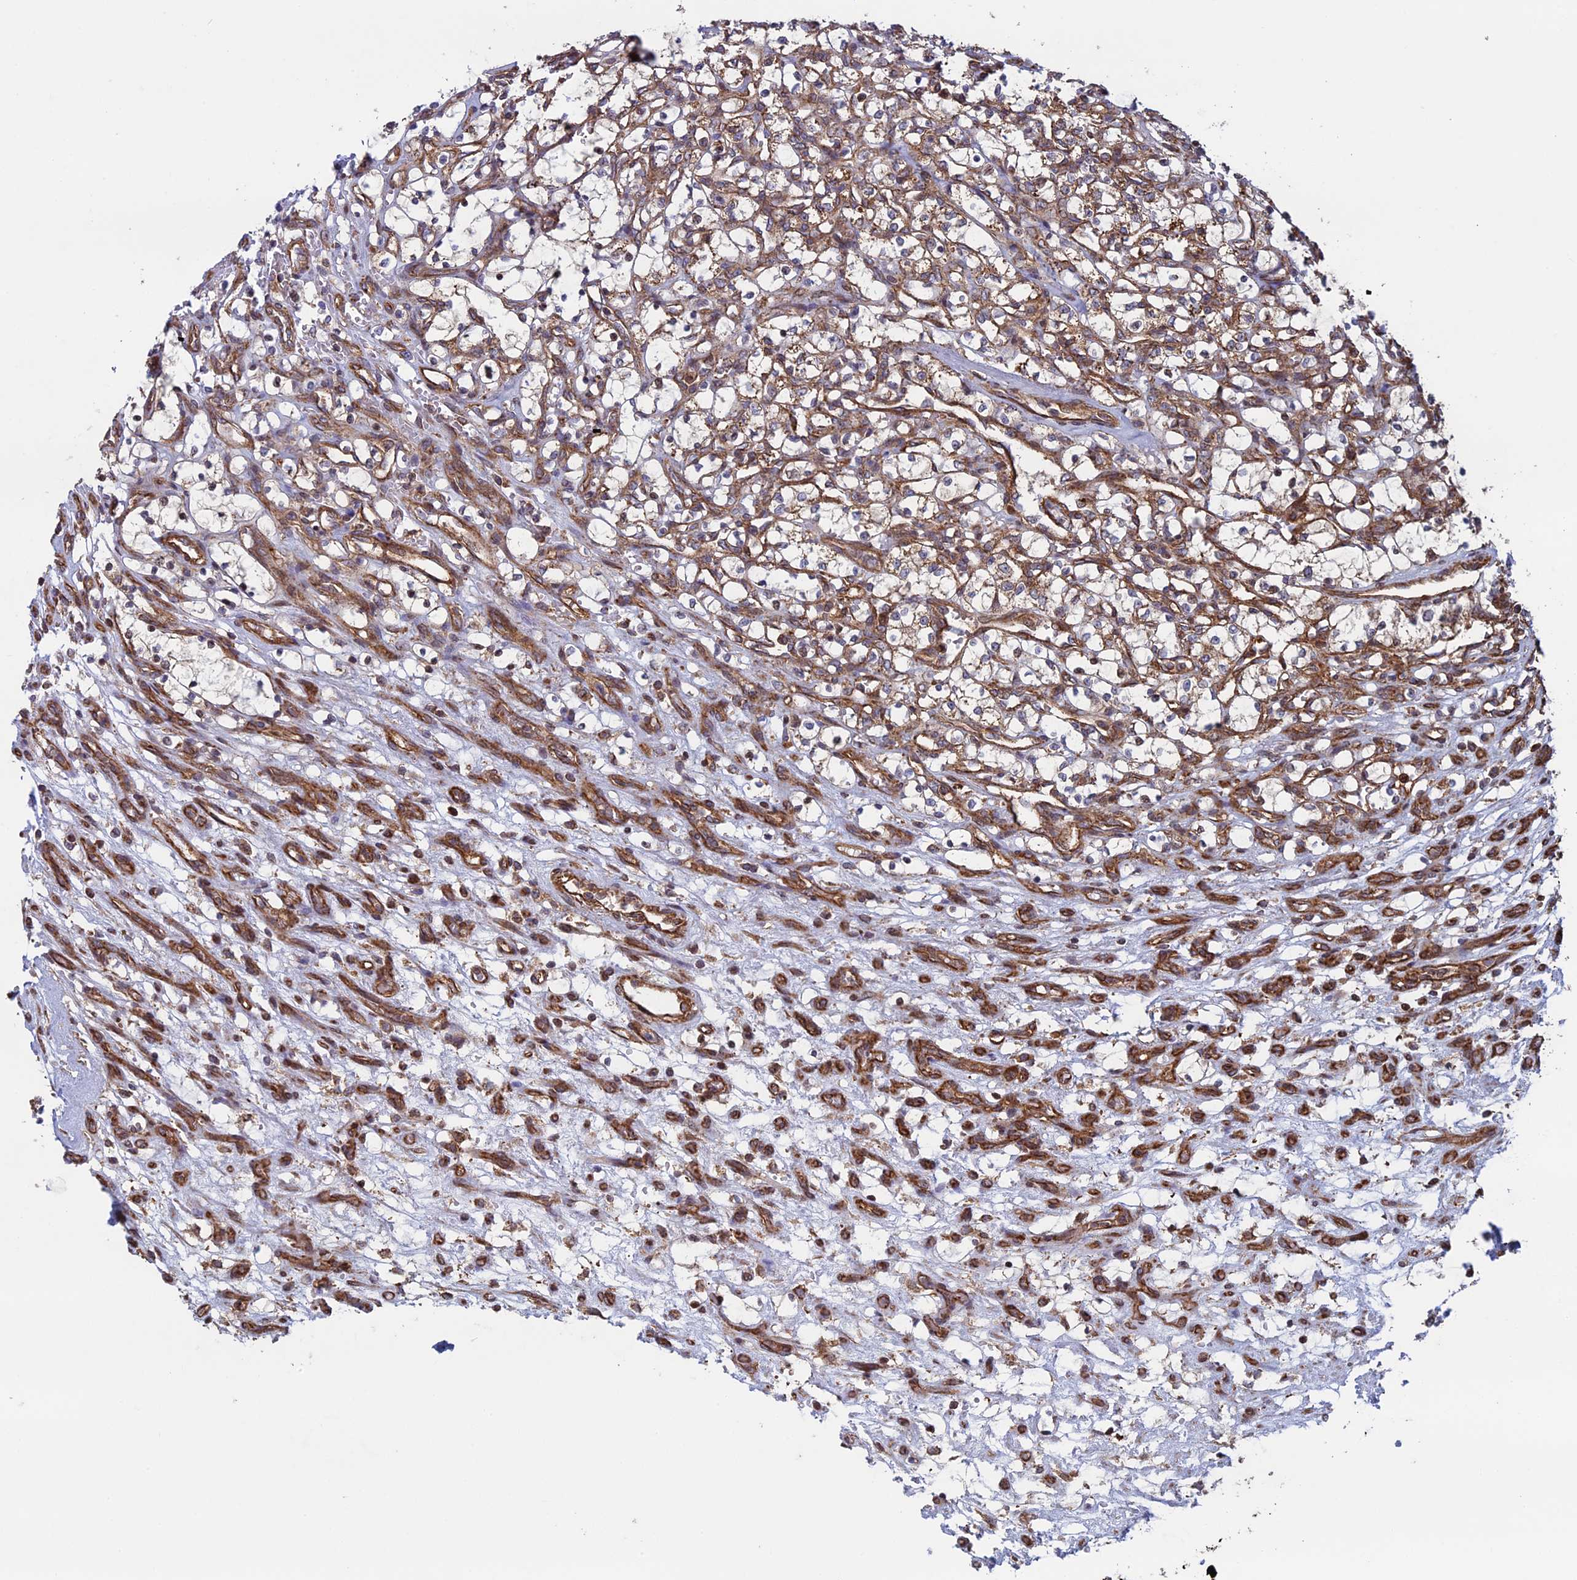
{"staining": {"intensity": "weak", "quantity": ">75%", "location": "cytoplasmic/membranous"}, "tissue": "renal cancer", "cell_type": "Tumor cells", "image_type": "cancer", "snomed": [{"axis": "morphology", "description": "Adenocarcinoma, NOS"}, {"axis": "topography", "description": "Kidney"}], "caption": "Protein staining reveals weak cytoplasmic/membranous expression in approximately >75% of tumor cells in adenocarcinoma (renal).", "gene": "CCDC8", "patient": {"sex": "female", "age": 69}}